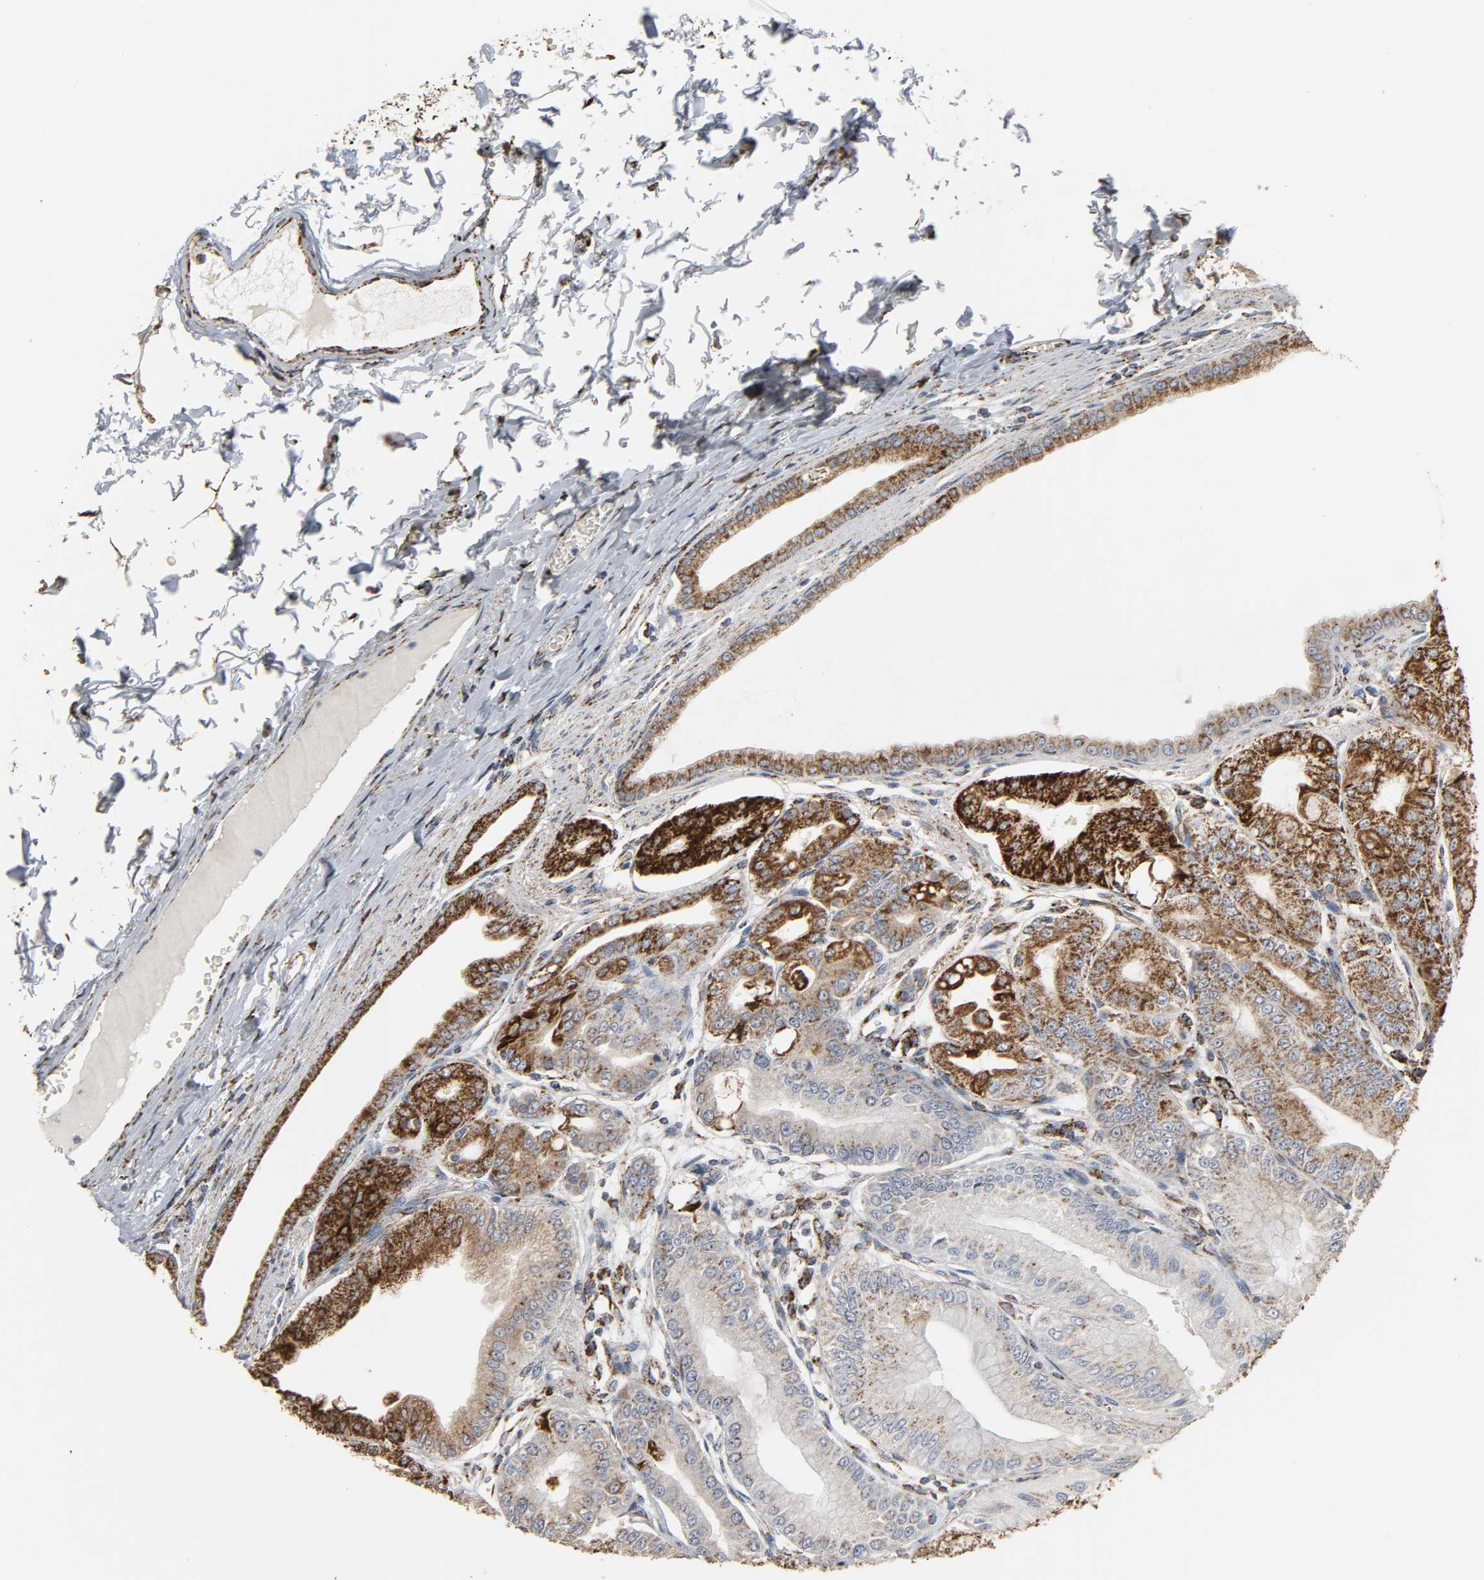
{"staining": {"intensity": "strong", "quantity": "25%-75%", "location": "cytoplasmic/membranous"}, "tissue": "stomach", "cell_type": "Glandular cells", "image_type": "normal", "snomed": [{"axis": "morphology", "description": "Normal tissue, NOS"}, {"axis": "topography", "description": "Stomach, lower"}], "caption": "Stomach stained with a brown dye demonstrates strong cytoplasmic/membranous positive positivity in about 25%-75% of glandular cells.", "gene": "ACAT1", "patient": {"sex": "male", "age": 71}}